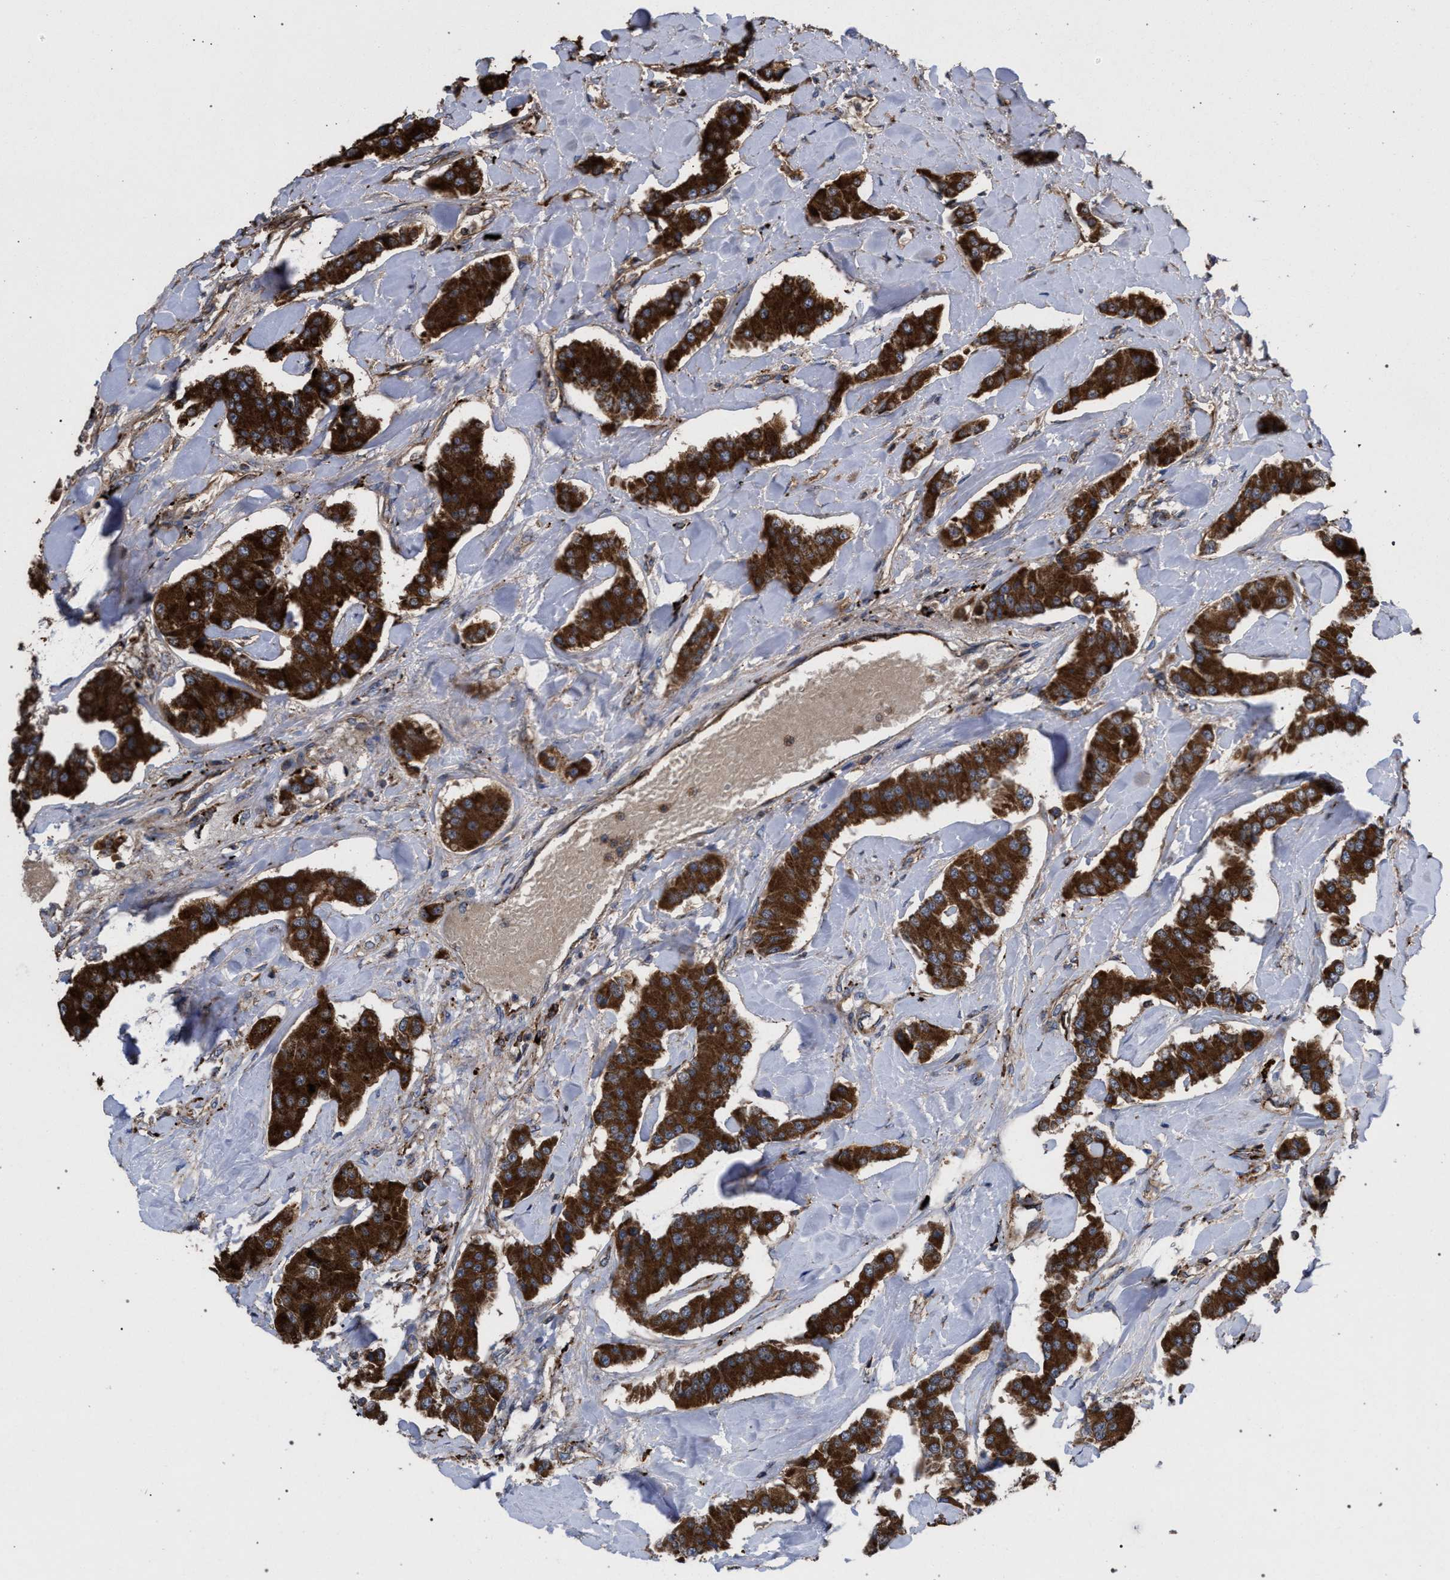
{"staining": {"intensity": "strong", "quantity": ">75%", "location": "cytoplasmic/membranous"}, "tissue": "carcinoid", "cell_type": "Tumor cells", "image_type": "cancer", "snomed": [{"axis": "morphology", "description": "Carcinoid, malignant, NOS"}, {"axis": "topography", "description": "Pancreas"}], "caption": "Carcinoid (malignant) stained for a protein exhibits strong cytoplasmic/membranous positivity in tumor cells. (Brightfield microscopy of DAB IHC at high magnification).", "gene": "PPT1", "patient": {"sex": "male", "age": 41}}